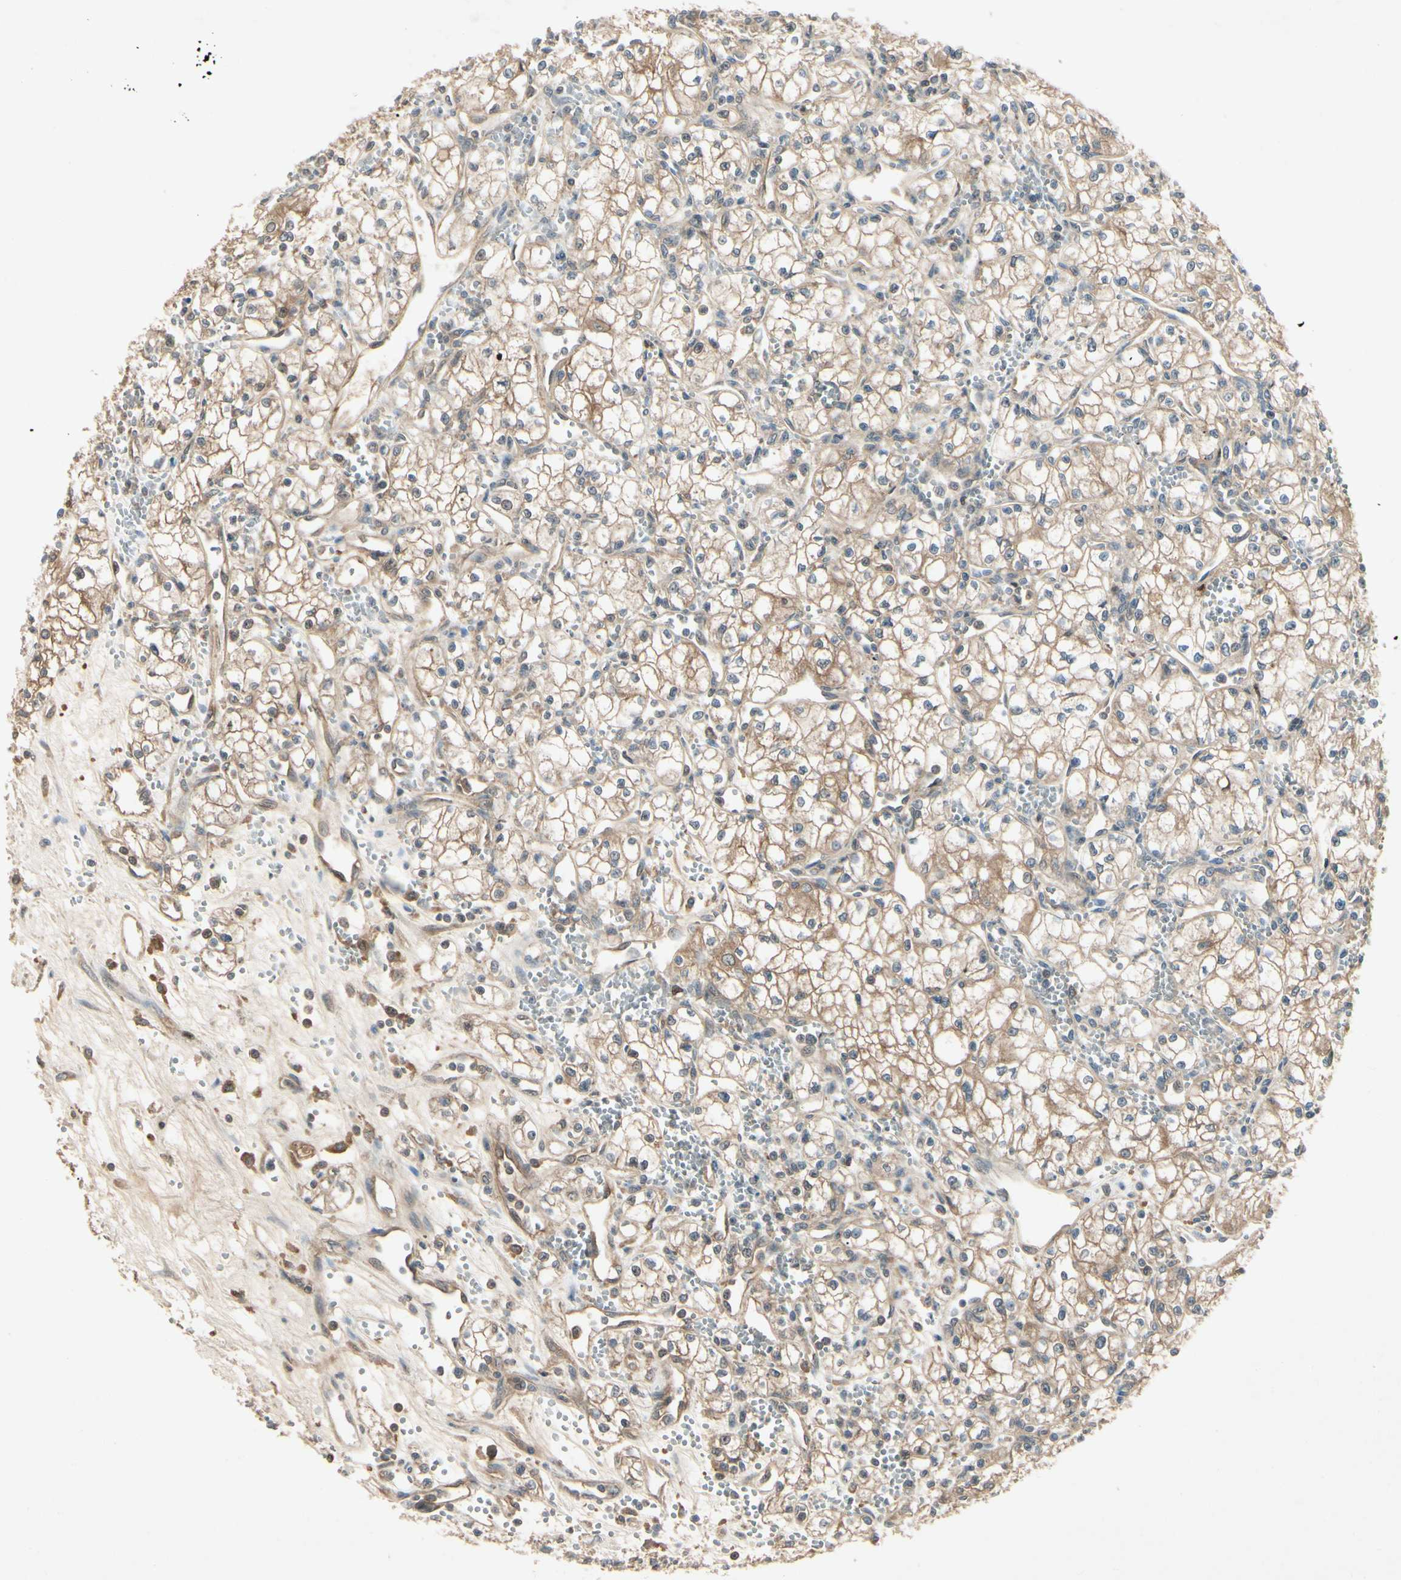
{"staining": {"intensity": "moderate", "quantity": ">75%", "location": "cytoplasmic/membranous"}, "tissue": "renal cancer", "cell_type": "Tumor cells", "image_type": "cancer", "snomed": [{"axis": "morphology", "description": "Normal tissue, NOS"}, {"axis": "morphology", "description": "Adenocarcinoma, NOS"}, {"axis": "topography", "description": "Kidney"}], "caption": "Protein expression analysis of human renal adenocarcinoma reveals moderate cytoplasmic/membranous expression in about >75% of tumor cells. (Stains: DAB in brown, nuclei in blue, Microscopy: brightfield microscopy at high magnification).", "gene": "RNF14", "patient": {"sex": "male", "age": 59}}